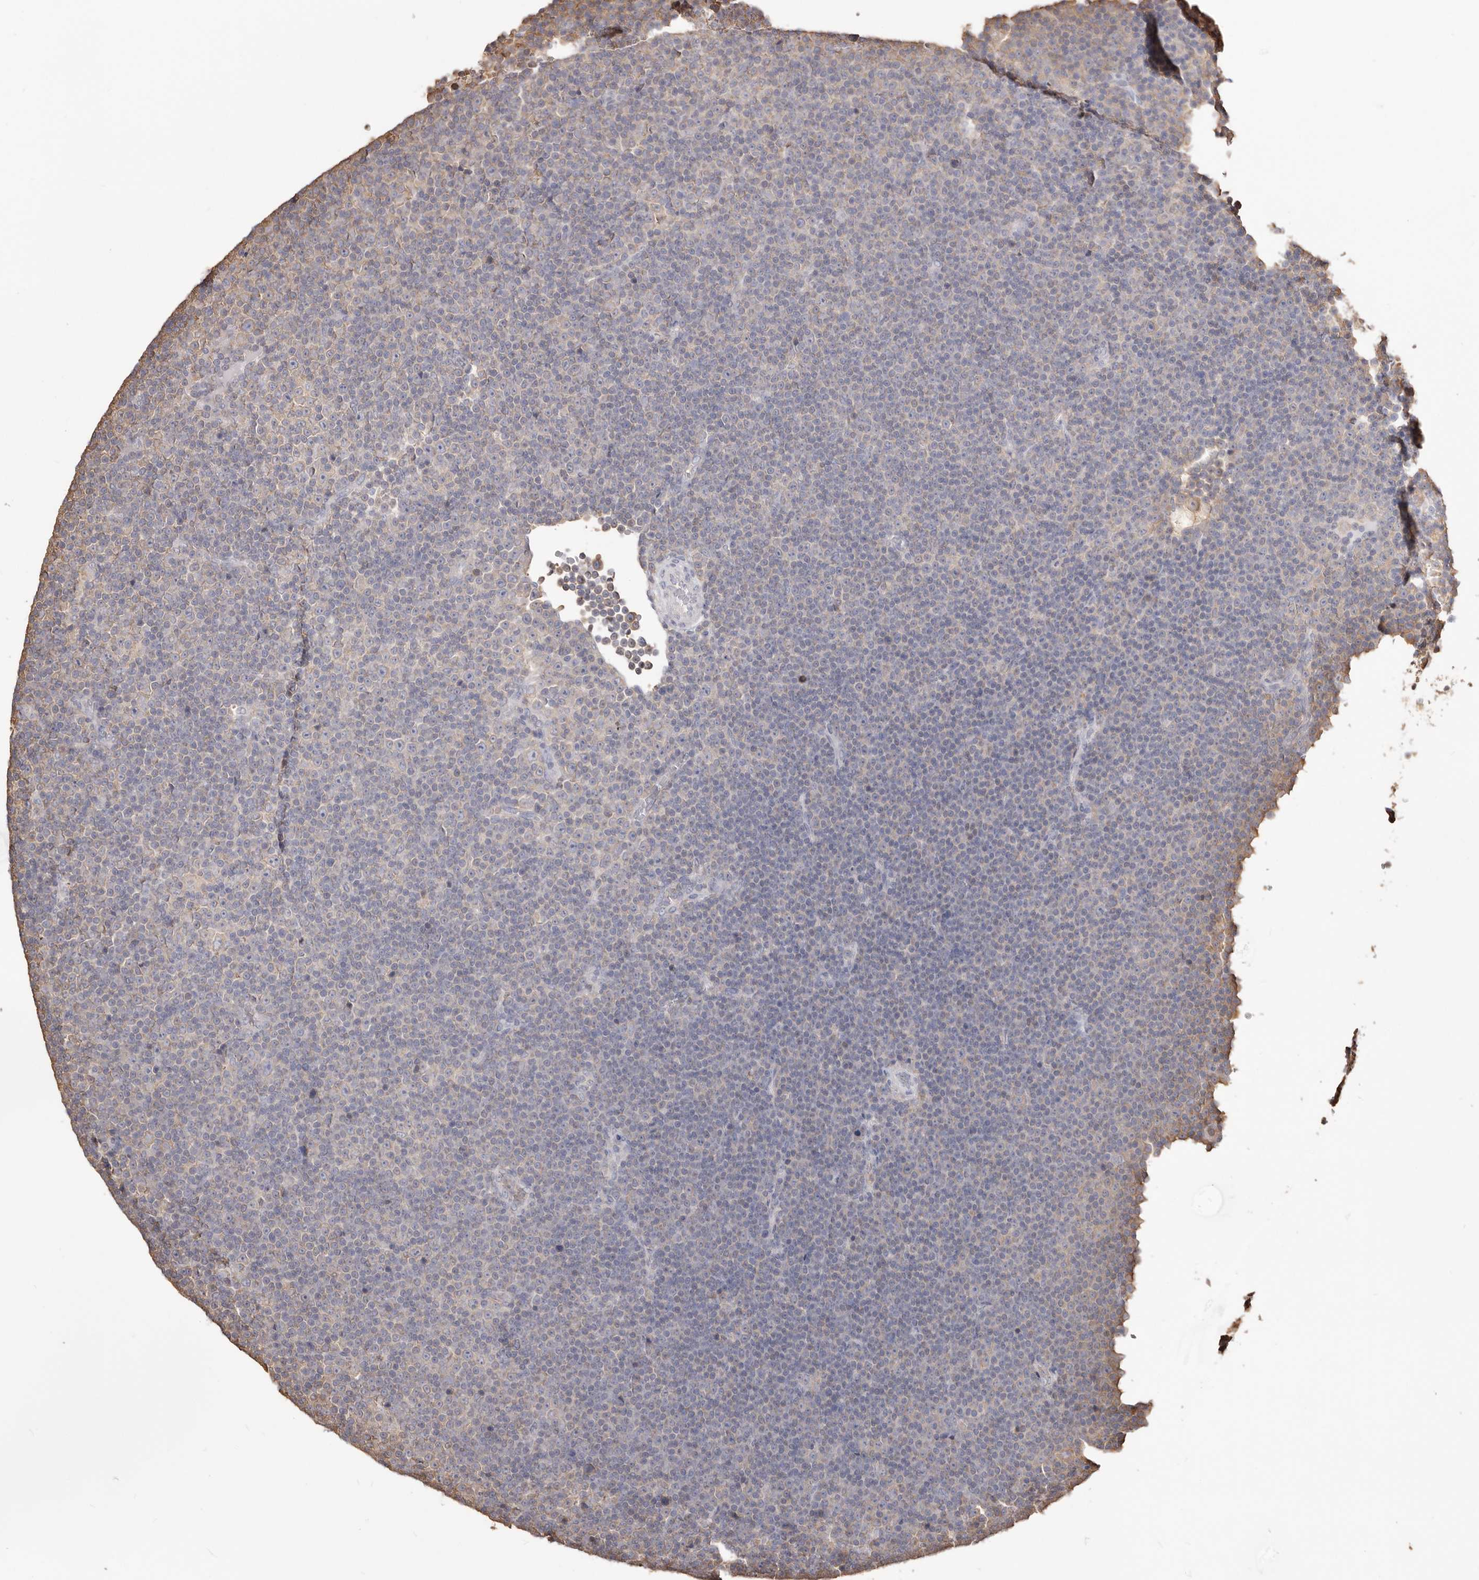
{"staining": {"intensity": "negative", "quantity": "none", "location": "none"}, "tissue": "lymphoma", "cell_type": "Tumor cells", "image_type": "cancer", "snomed": [{"axis": "morphology", "description": "Malignant lymphoma, non-Hodgkin's type, Low grade"}, {"axis": "topography", "description": "Lymph node"}], "caption": "IHC of human lymphoma shows no positivity in tumor cells.", "gene": "PKM", "patient": {"sex": "female", "age": 67}}